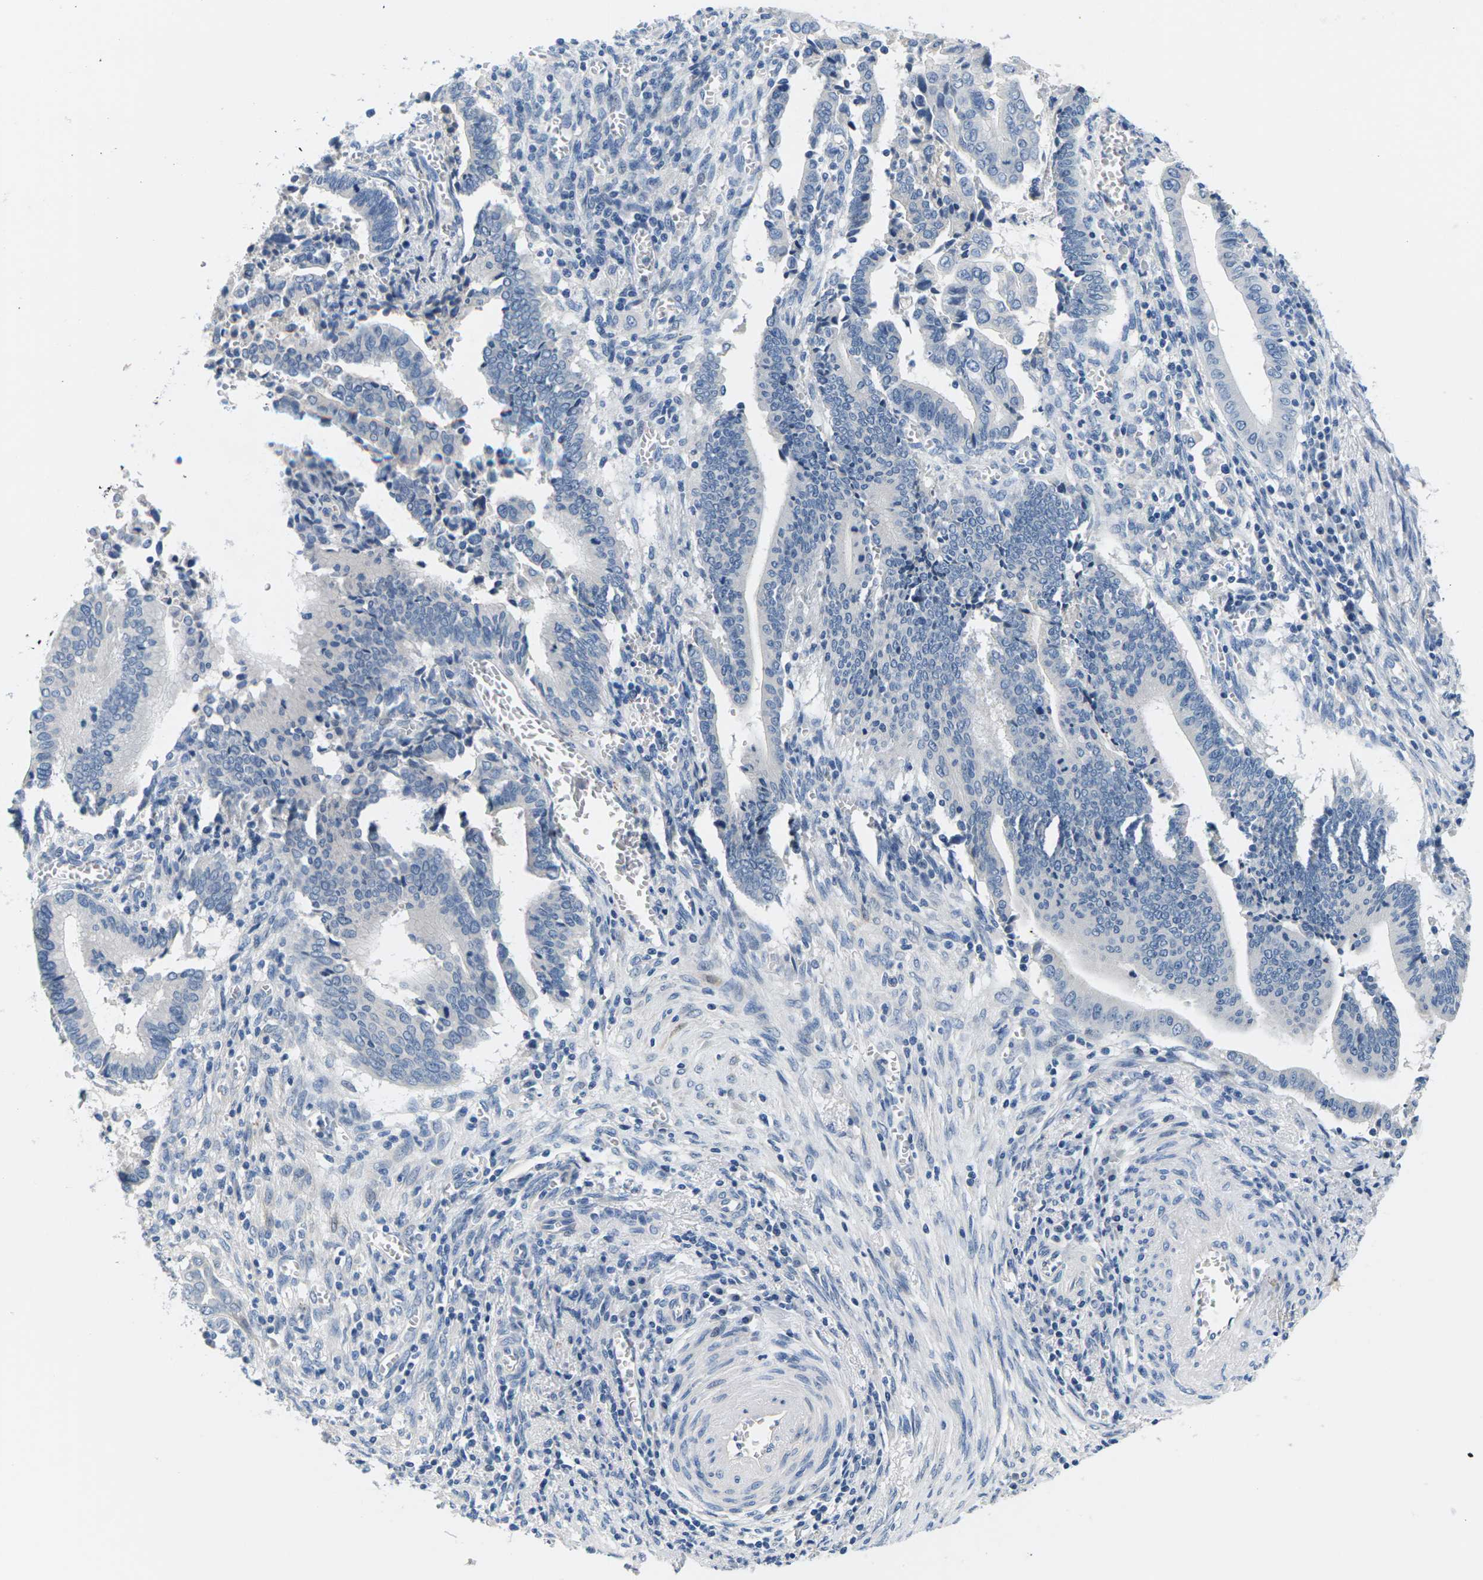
{"staining": {"intensity": "negative", "quantity": "none", "location": "none"}, "tissue": "cervical cancer", "cell_type": "Tumor cells", "image_type": "cancer", "snomed": [{"axis": "morphology", "description": "Adenocarcinoma, NOS"}, {"axis": "topography", "description": "Cervix"}], "caption": "Tumor cells show no significant staining in cervical cancer.", "gene": "TSPAN2", "patient": {"sex": "female", "age": 44}}